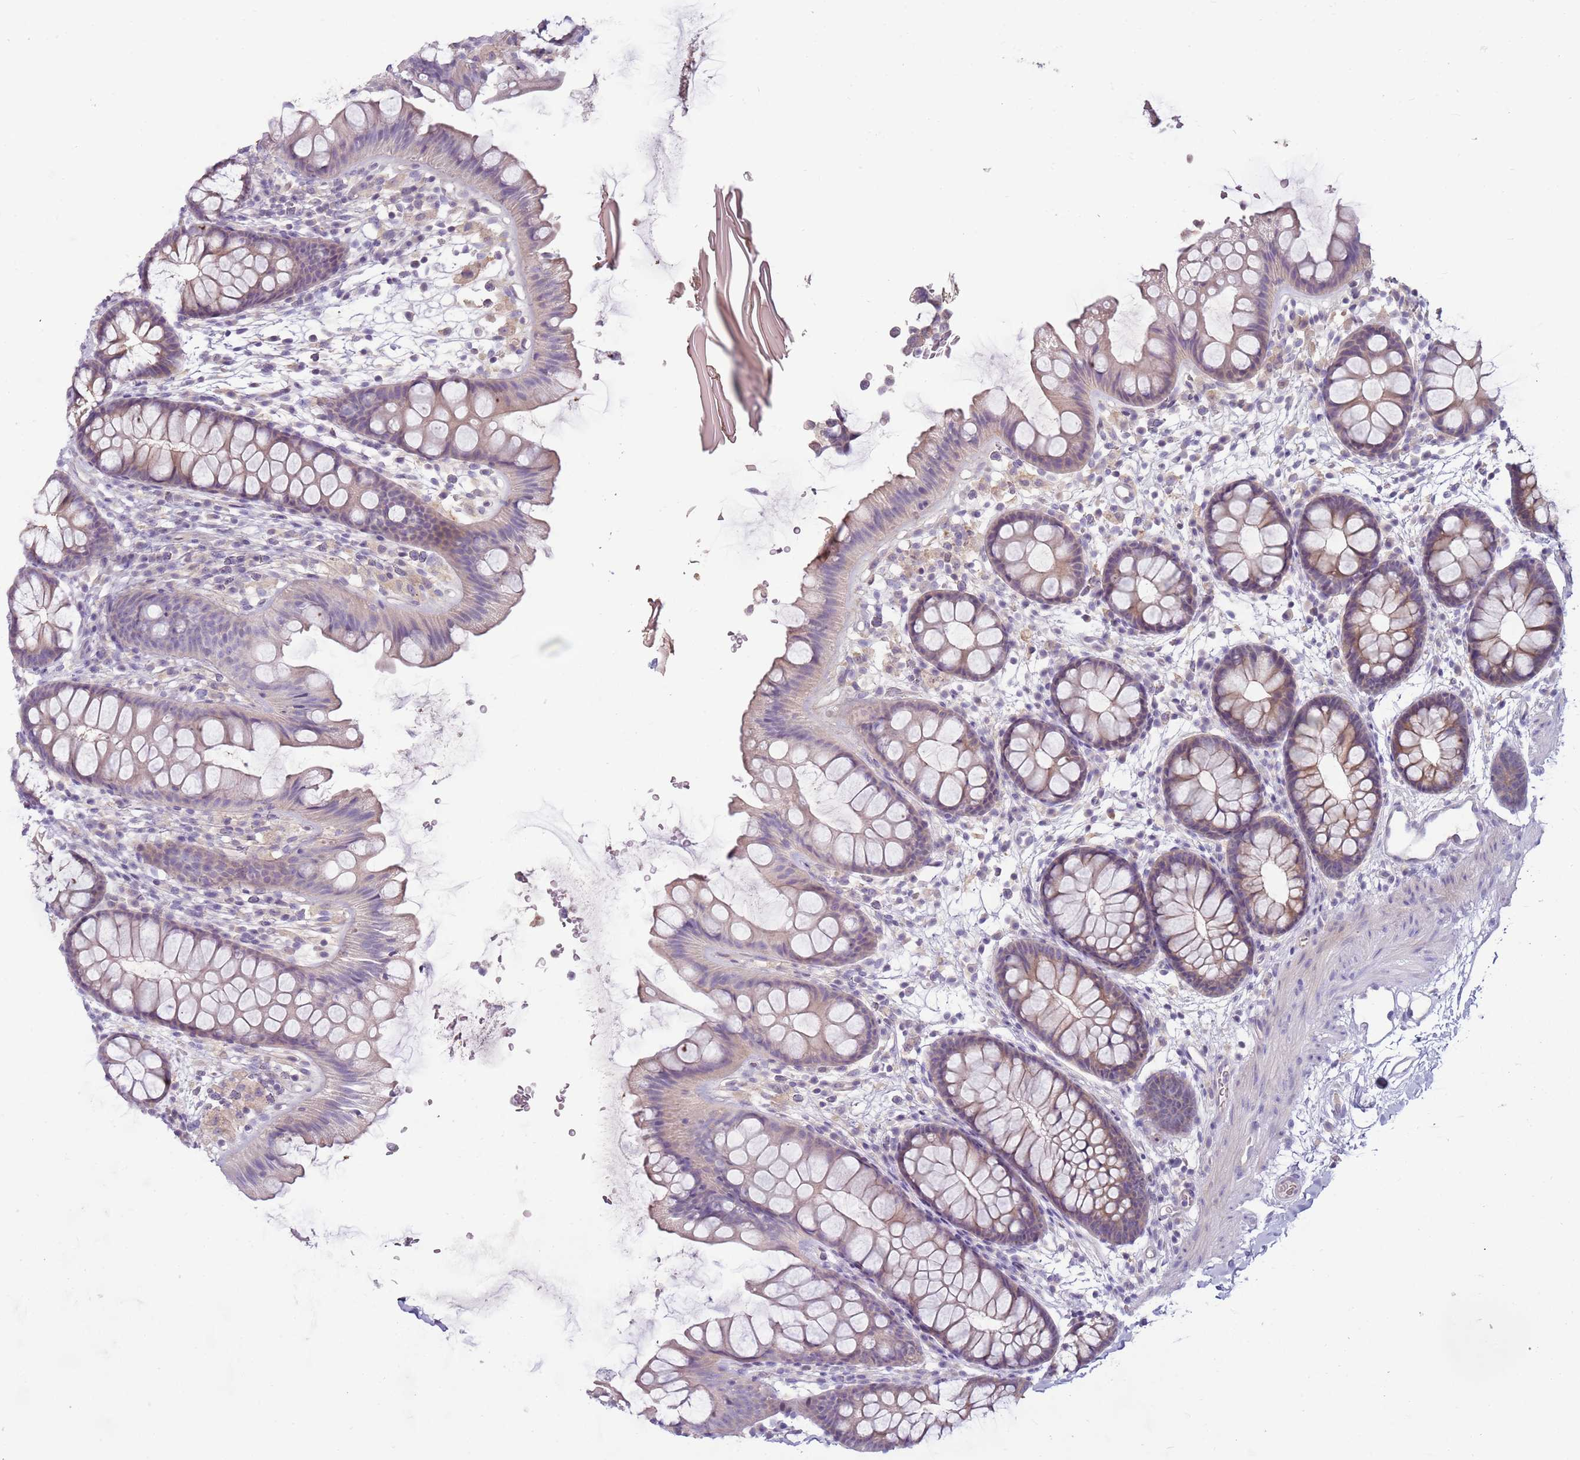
{"staining": {"intensity": "negative", "quantity": "none", "location": "none"}, "tissue": "colon", "cell_type": "Endothelial cells", "image_type": "normal", "snomed": [{"axis": "morphology", "description": "Normal tissue, NOS"}, {"axis": "topography", "description": "Colon"}], "caption": "Image shows no significant protein staining in endothelial cells of unremarkable colon. (DAB (3,3'-diaminobenzidine) immunohistochemistry, high magnification).", "gene": "ARHGAP5", "patient": {"sex": "female", "age": 62}}